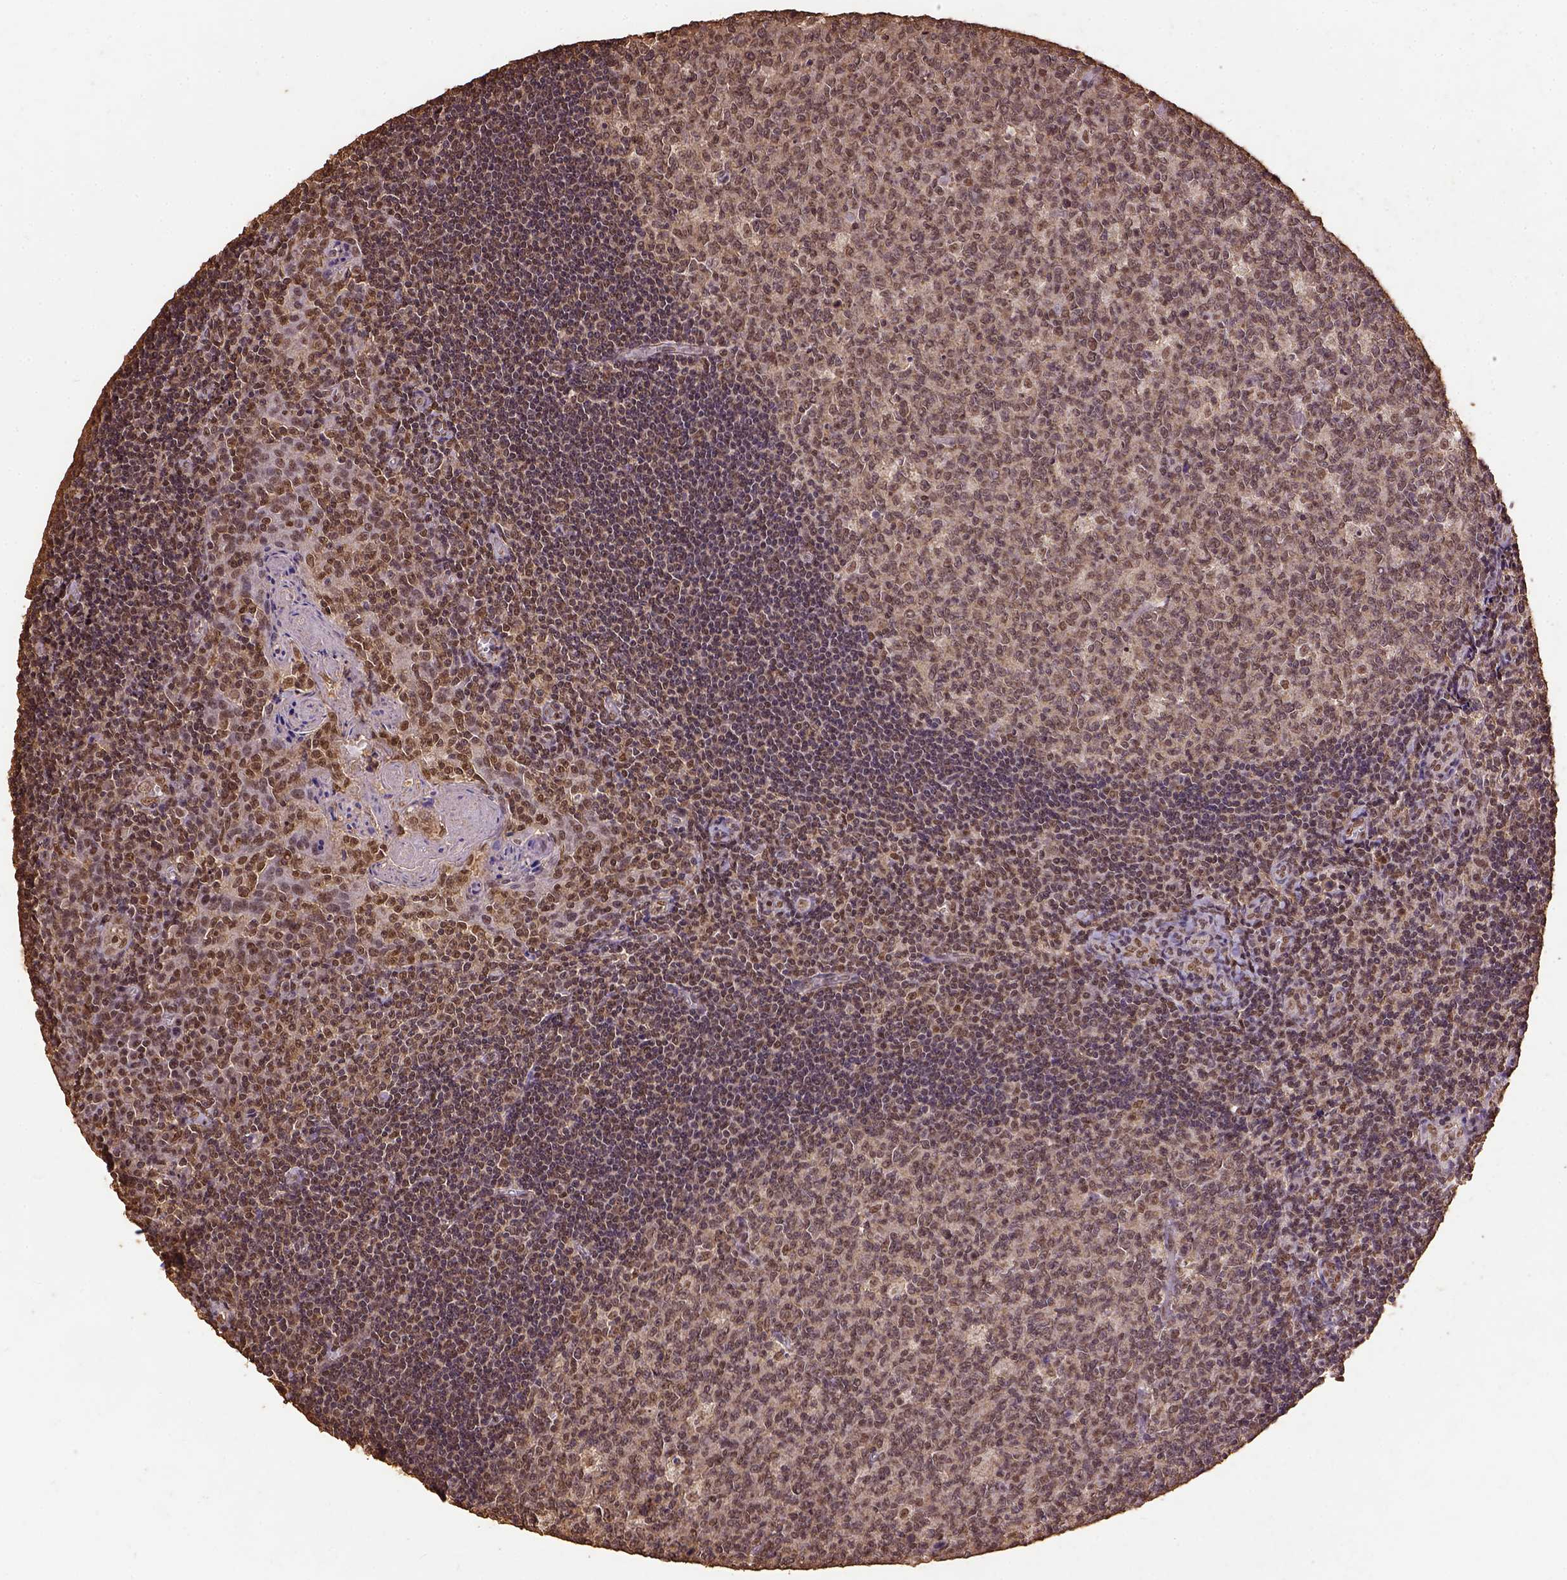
{"staining": {"intensity": "moderate", "quantity": ">75%", "location": "nuclear"}, "tissue": "tonsil", "cell_type": "Germinal center cells", "image_type": "normal", "snomed": [{"axis": "morphology", "description": "Normal tissue, NOS"}, {"axis": "morphology", "description": "Inflammation, NOS"}, {"axis": "topography", "description": "Tonsil"}], "caption": "High-magnification brightfield microscopy of benign tonsil stained with DAB (brown) and counterstained with hematoxylin (blue). germinal center cells exhibit moderate nuclear staining is seen in about>75% of cells.", "gene": "NACC1", "patient": {"sex": "female", "age": 31}}